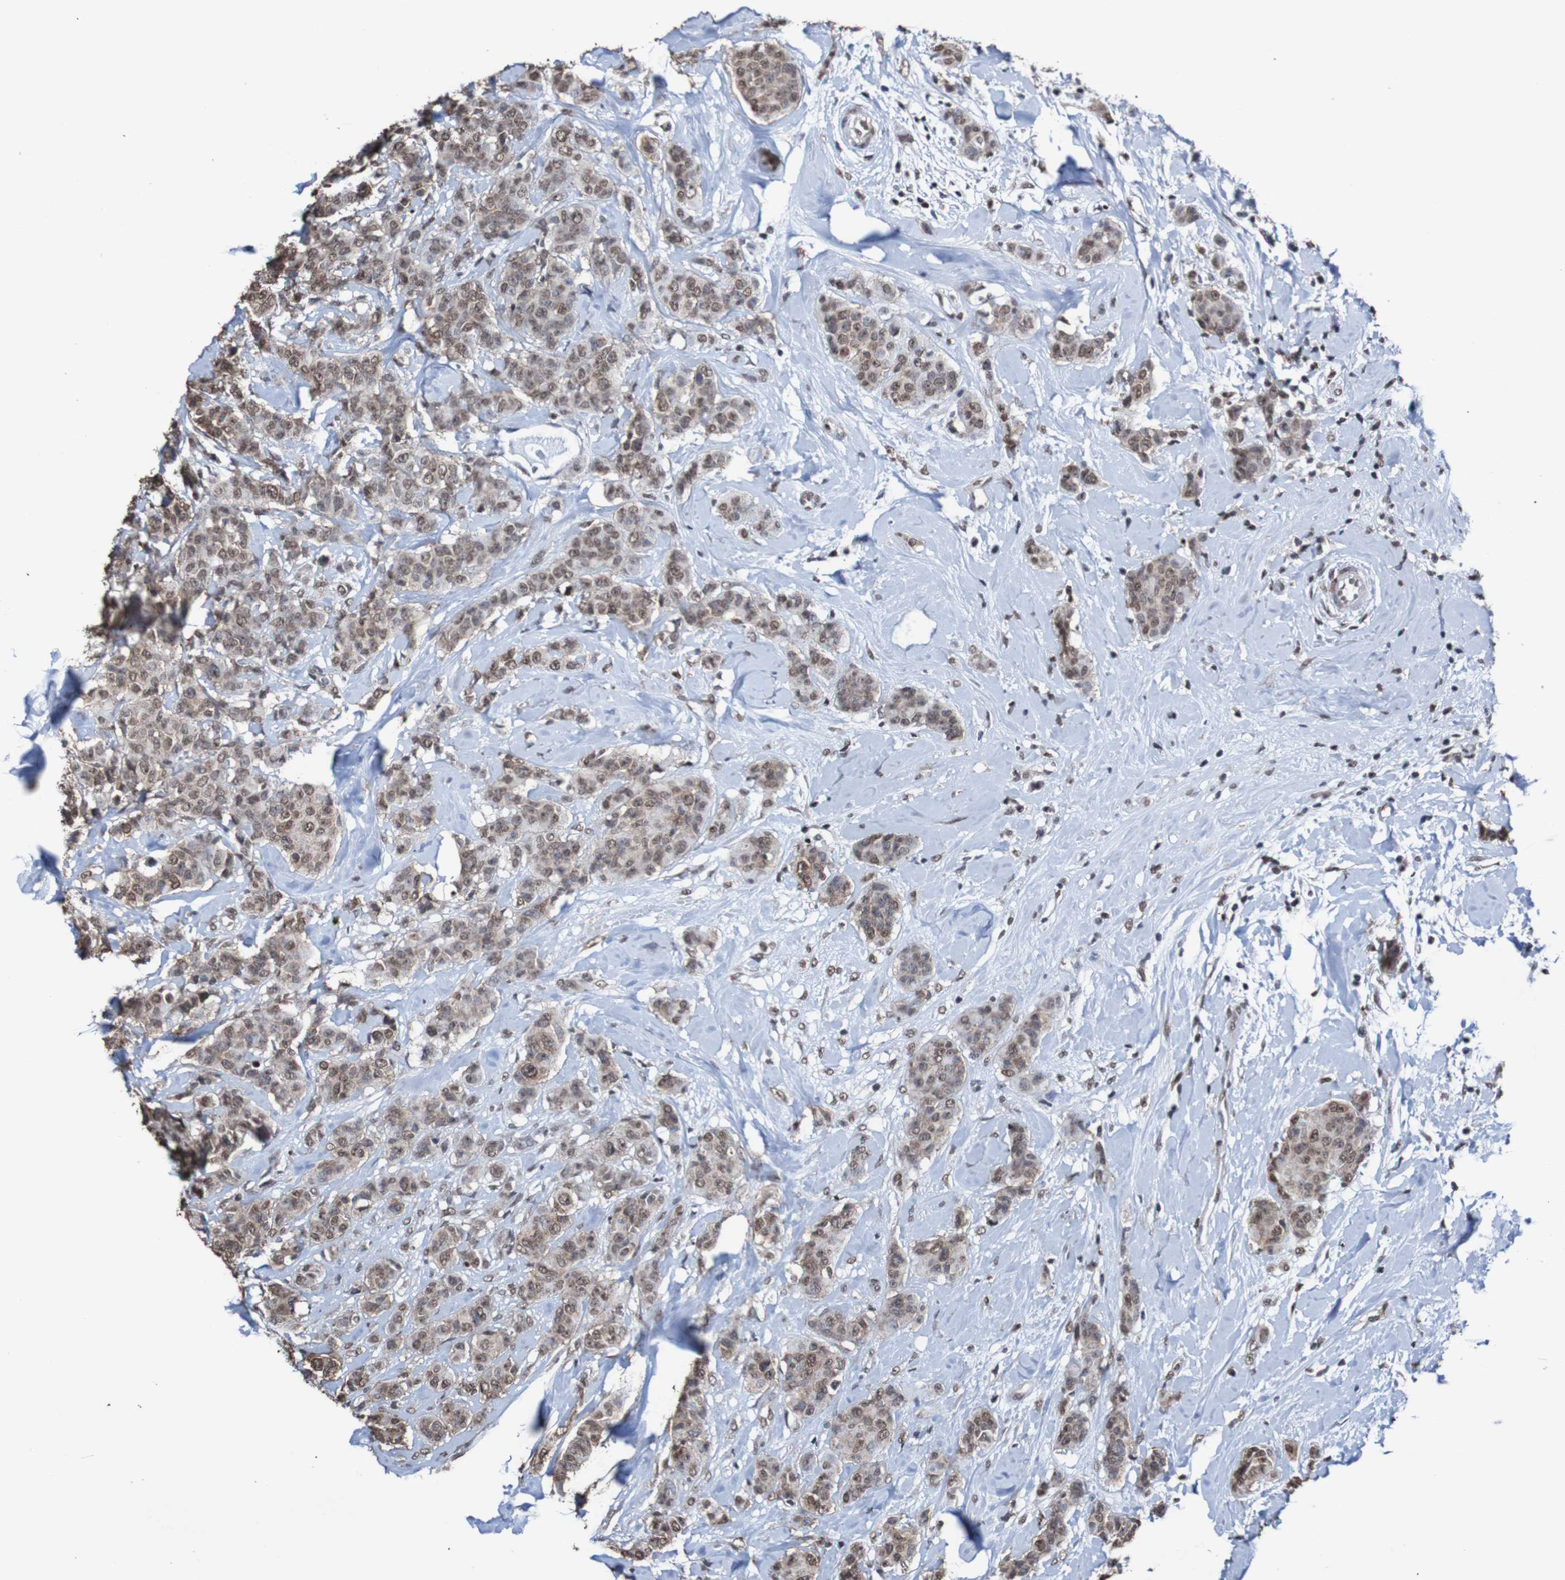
{"staining": {"intensity": "weak", "quantity": "25%-75%", "location": "cytoplasmic/membranous,nuclear"}, "tissue": "breast cancer", "cell_type": "Tumor cells", "image_type": "cancer", "snomed": [{"axis": "morphology", "description": "Normal tissue, NOS"}, {"axis": "morphology", "description": "Duct carcinoma"}, {"axis": "topography", "description": "Breast"}], "caption": "Immunohistochemistry staining of breast infiltrating ductal carcinoma, which demonstrates low levels of weak cytoplasmic/membranous and nuclear expression in approximately 25%-75% of tumor cells indicating weak cytoplasmic/membranous and nuclear protein expression. The staining was performed using DAB (brown) for protein detection and nuclei were counterstained in hematoxylin (blue).", "gene": "GFI1", "patient": {"sex": "female", "age": 40}}